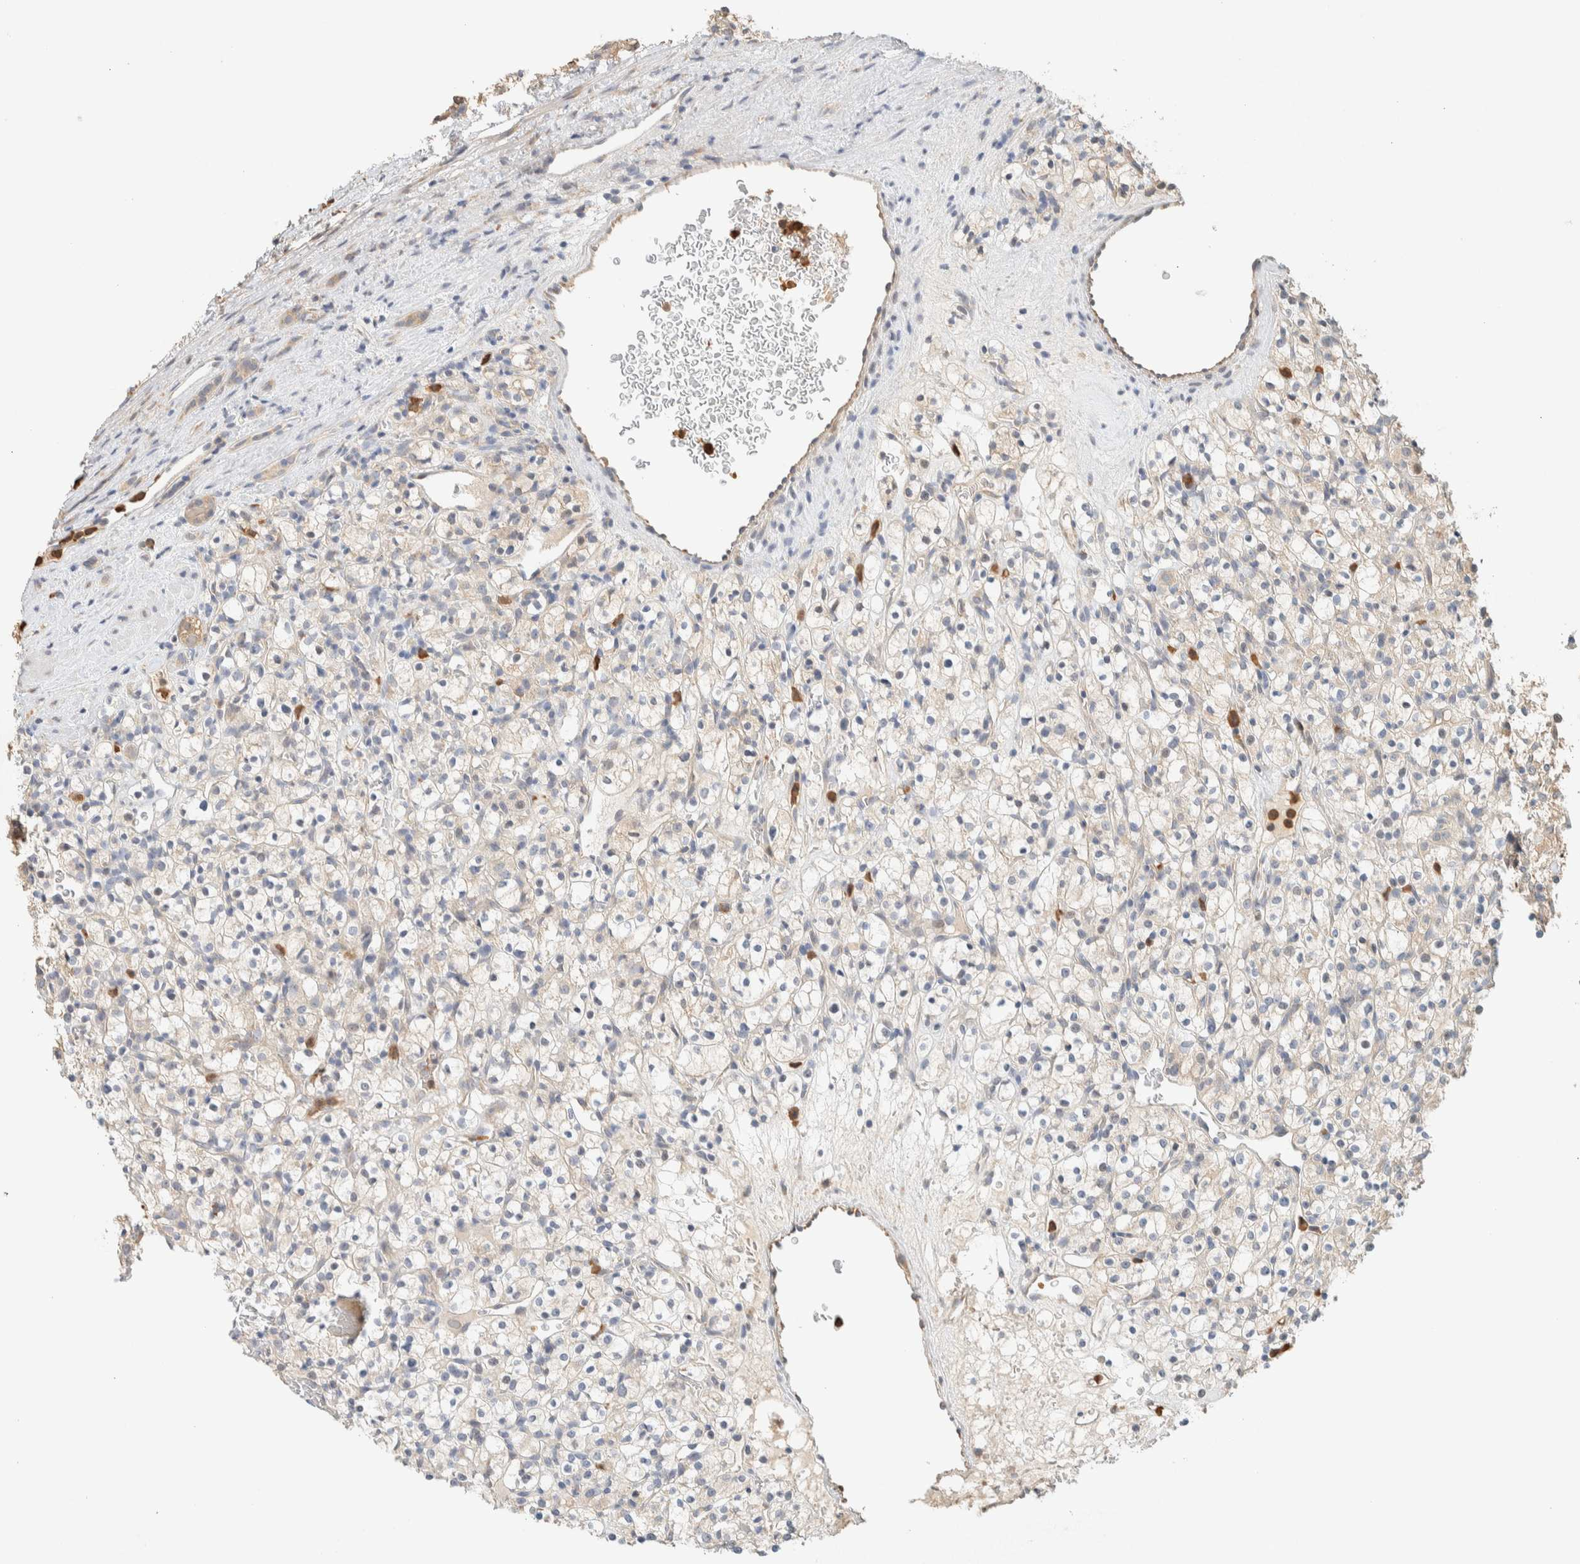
{"staining": {"intensity": "negative", "quantity": "none", "location": "none"}, "tissue": "renal cancer", "cell_type": "Tumor cells", "image_type": "cancer", "snomed": [{"axis": "morphology", "description": "Normal tissue, NOS"}, {"axis": "morphology", "description": "Adenocarcinoma, NOS"}, {"axis": "topography", "description": "Kidney"}], "caption": "Micrograph shows no protein positivity in tumor cells of renal cancer (adenocarcinoma) tissue. Brightfield microscopy of IHC stained with DAB (brown) and hematoxylin (blue), captured at high magnification.", "gene": "TTC3", "patient": {"sex": "female", "age": 72}}